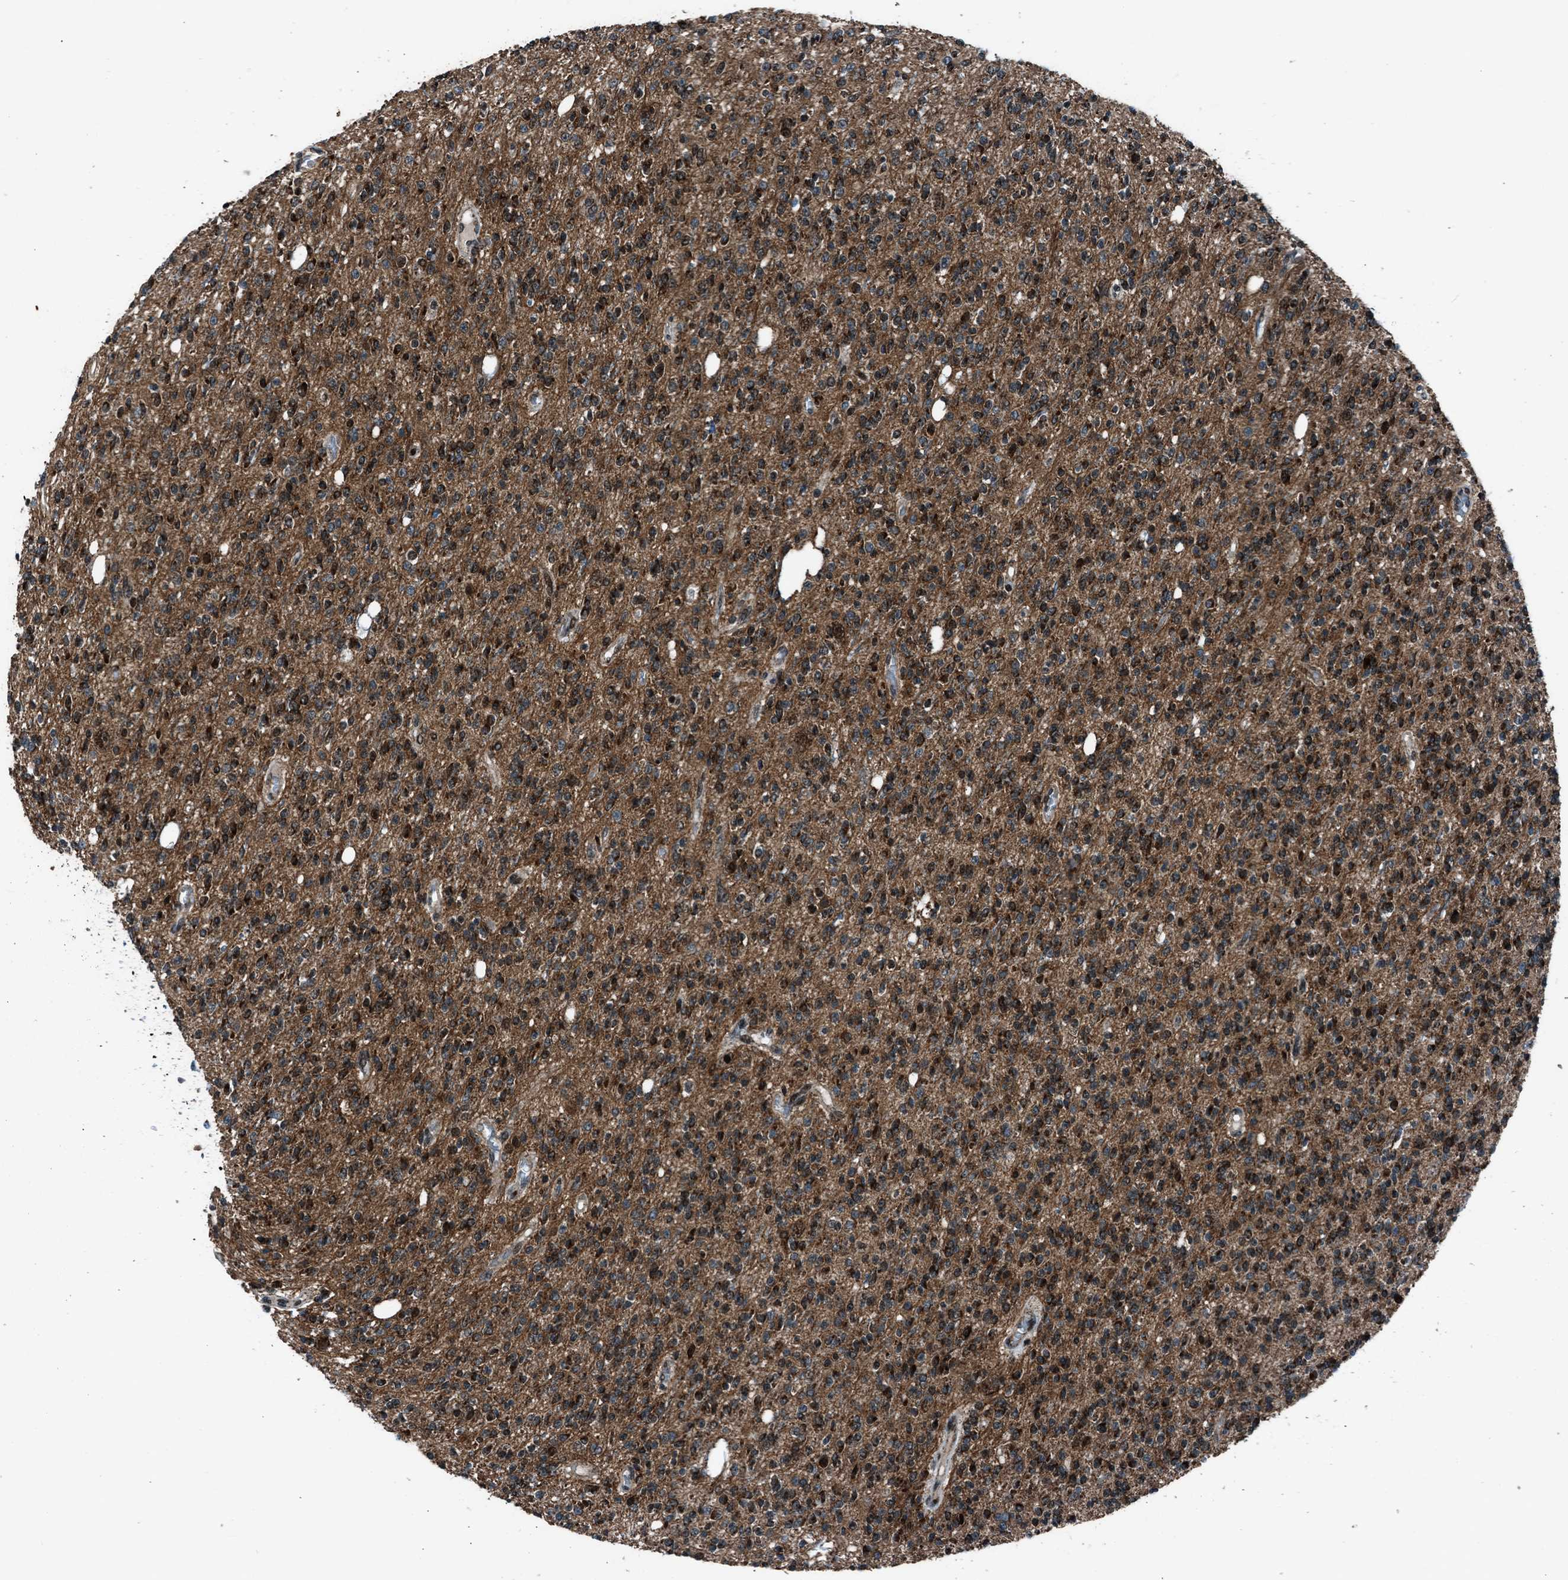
{"staining": {"intensity": "strong", "quantity": "25%-75%", "location": "cytoplasmic/membranous"}, "tissue": "glioma", "cell_type": "Tumor cells", "image_type": "cancer", "snomed": [{"axis": "morphology", "description": "Glioma, malignant, High grade"}, {"axis": "topography", "description": "Brain"}], "caption": "Protein expression analysis of human malignant glioma (high-grade) reveals strong cytoplasmic/membranous expression in about 25%-75% of tumor cells.", "gene": "MORC3", "patient": {"sex": "male", "age": 34}}